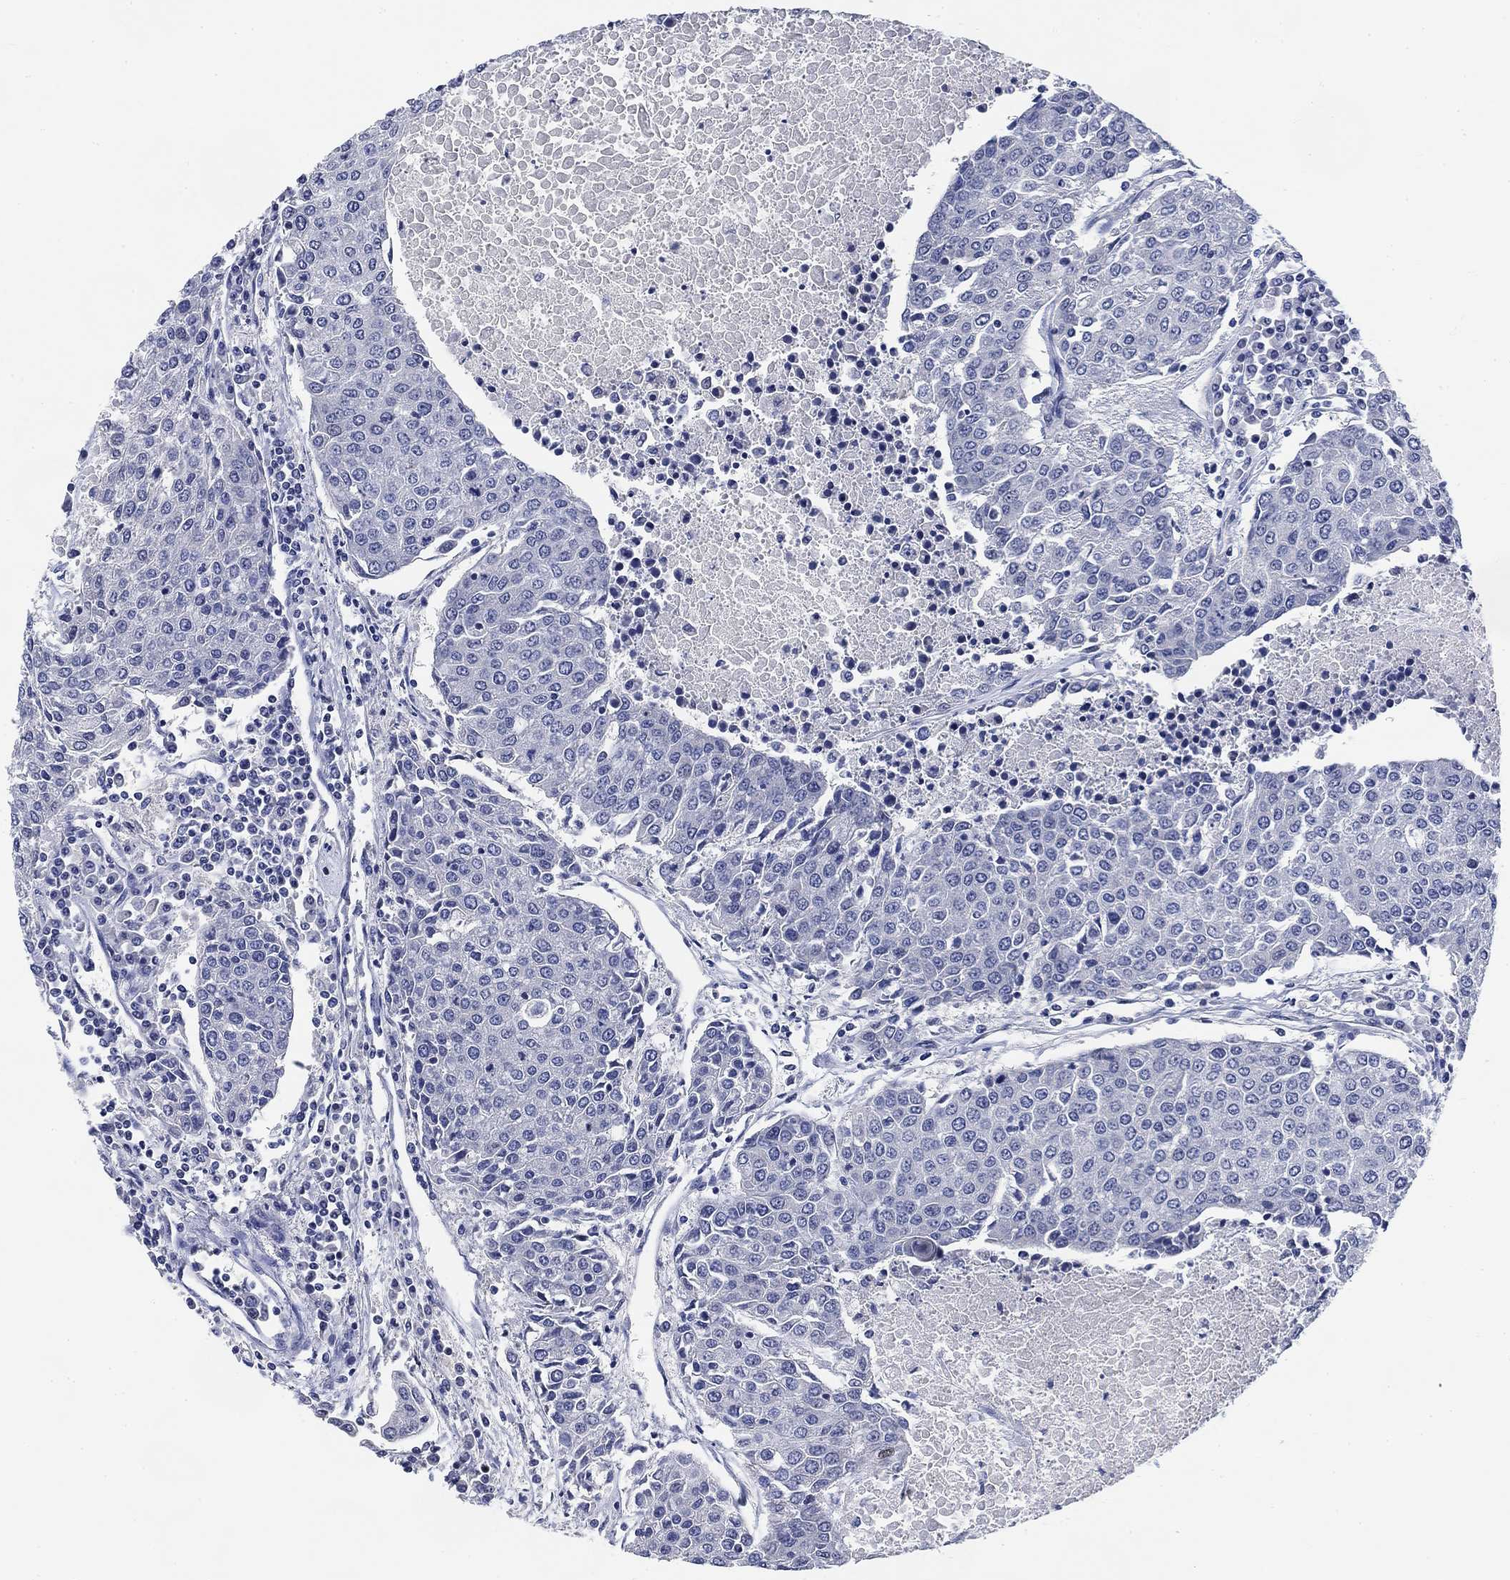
{"staining": {"intensity": "negative", "quantity": "none", "location": "none"}, "tissue": "urothelial cancer", "cell_type": "Tumor cells", "image_type": "cancer", "snomed": [{"axis": "morphology", "description": "Urothelial carcinoma, High grade"}, {"axis": "topography", "description": "Urinary bladder"}], "caption": "Immunohistochemistry histopathology image of neoplastic tissue: high-grade urothelial carcinoma stained with DAB demonstrates no significant protein positivity in tumor cells.", "gene": "DAZL", "patient": {"sex": "female", "age": 85}}